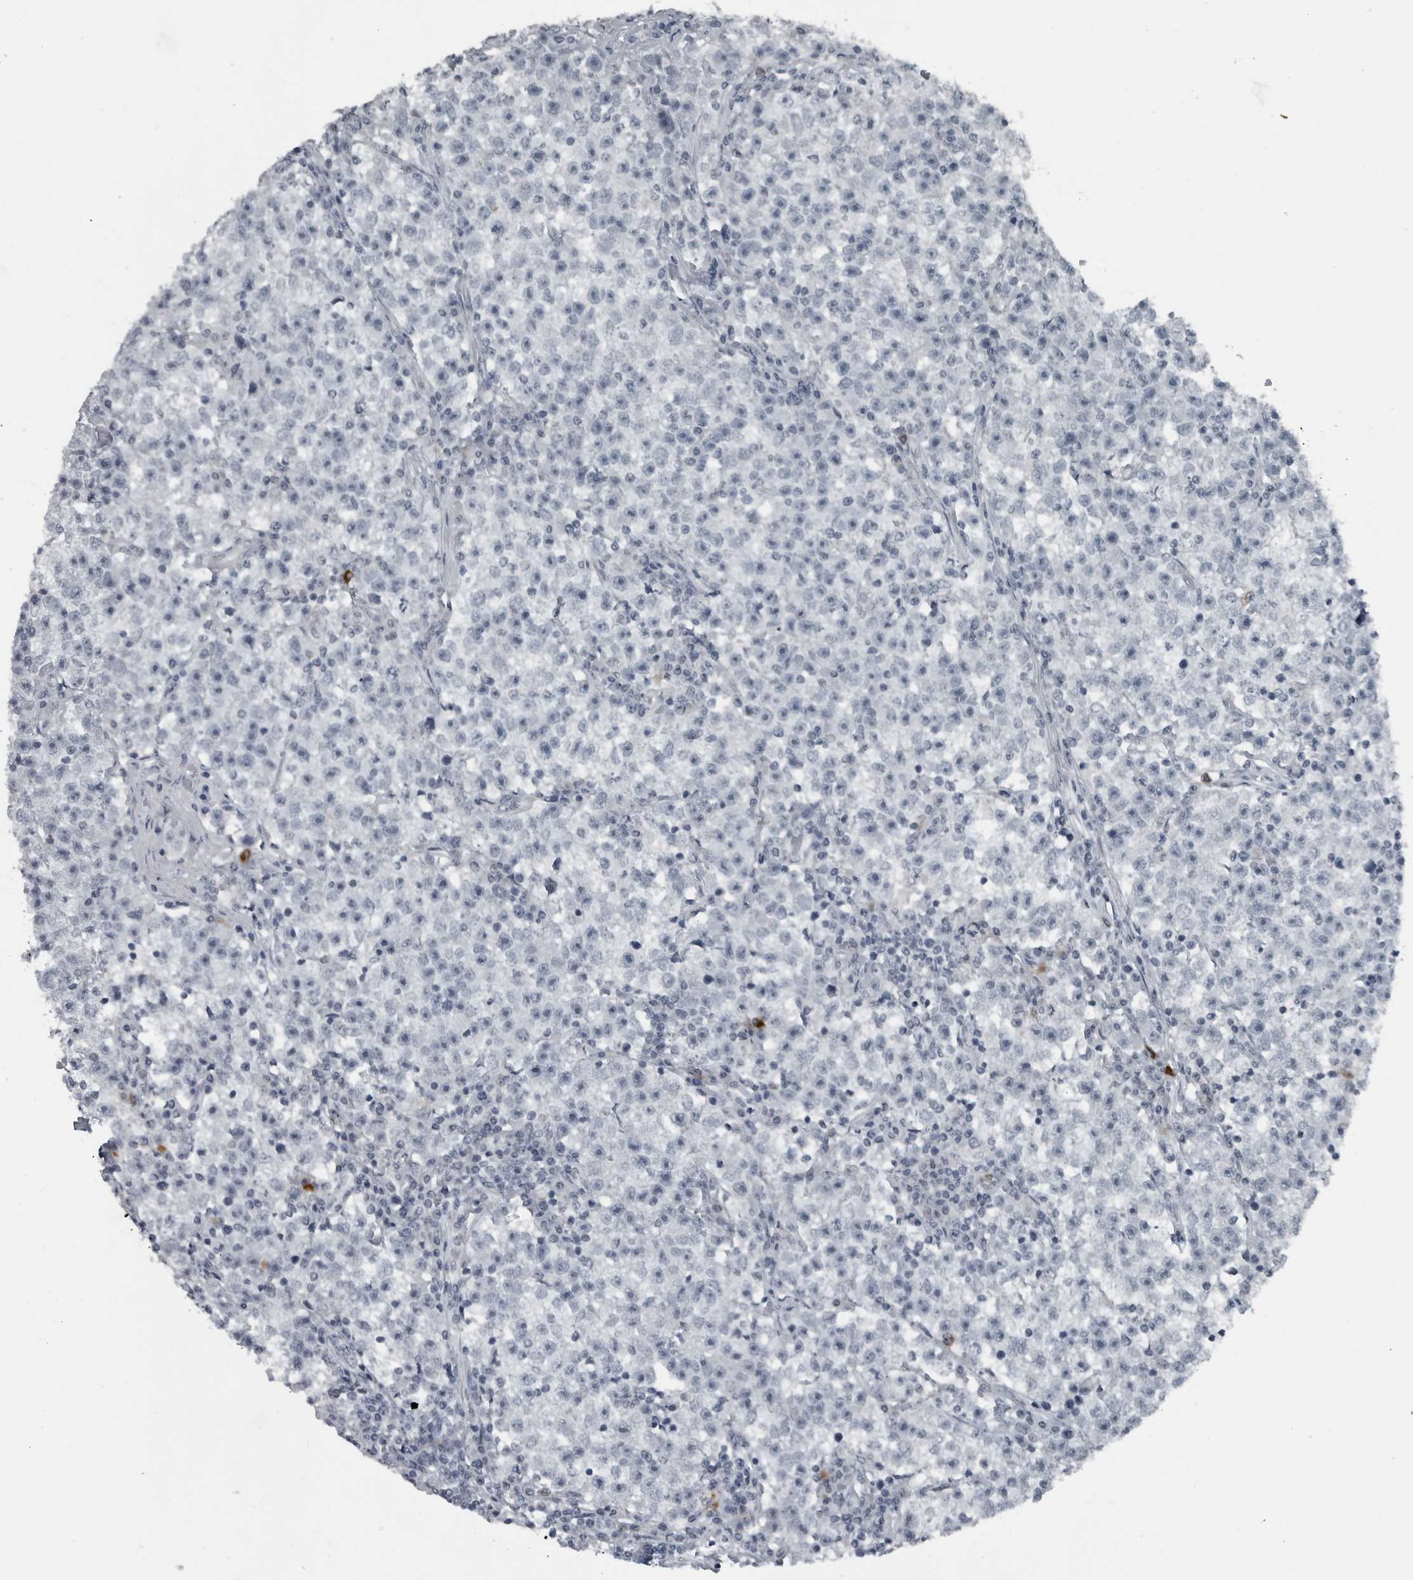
{"staining": {"intensity": "negative", "quantity": "none", "location": "none"}, "tissue": "testis cancer", "cell_type": "Tumor cells", "image_type": "cancer", "snomed": [{"axis": "morphology", "description": "Seminoma, NOS"}, {"axis": "topography", "description": "Testis"}], "caption": "This is an IHC histopathology image of human testis cancer (seminoma). There is no staining in tumor cells.", "gene": "GAK", "patient": {"sex": "male", "age": 22}}